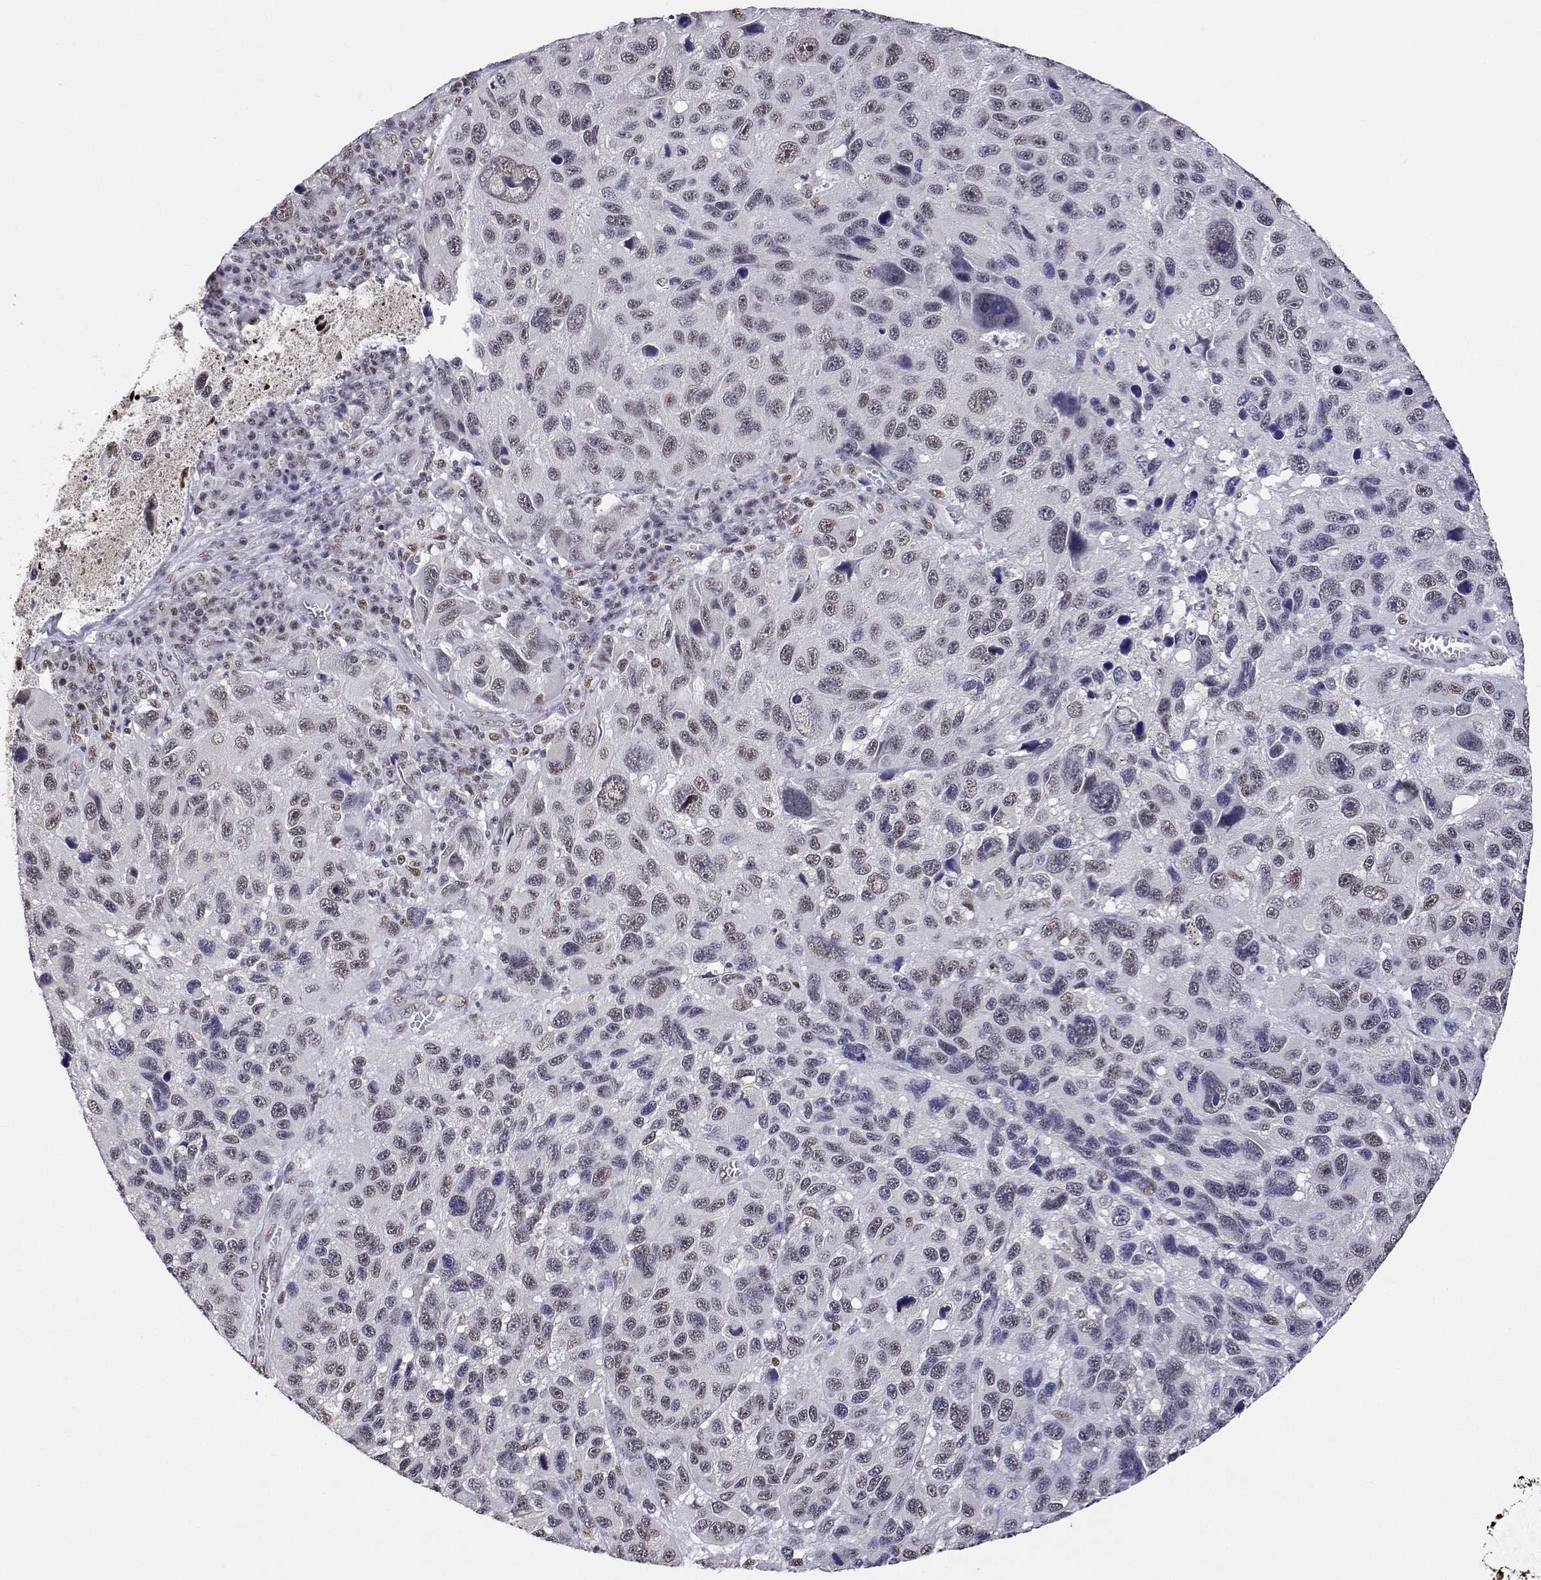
{"staining": {"intensity": "weak", "quantity": "25%-75%", "location": "nuclear"}, "tissue": "melanoma", "cell_type": "Tumor cells", "image_type": "cancer", "snomed": [{"axis": "morphology", "description": "Malignant melanoma, NOS"}, {"axis": "topography", "description": "Skin"}], "caption": "Human melanoma stained with a protein marker displays weak staining in tumor cells.", "gene": "ADAR", "patient": {"sex": "male", "age": 53}}